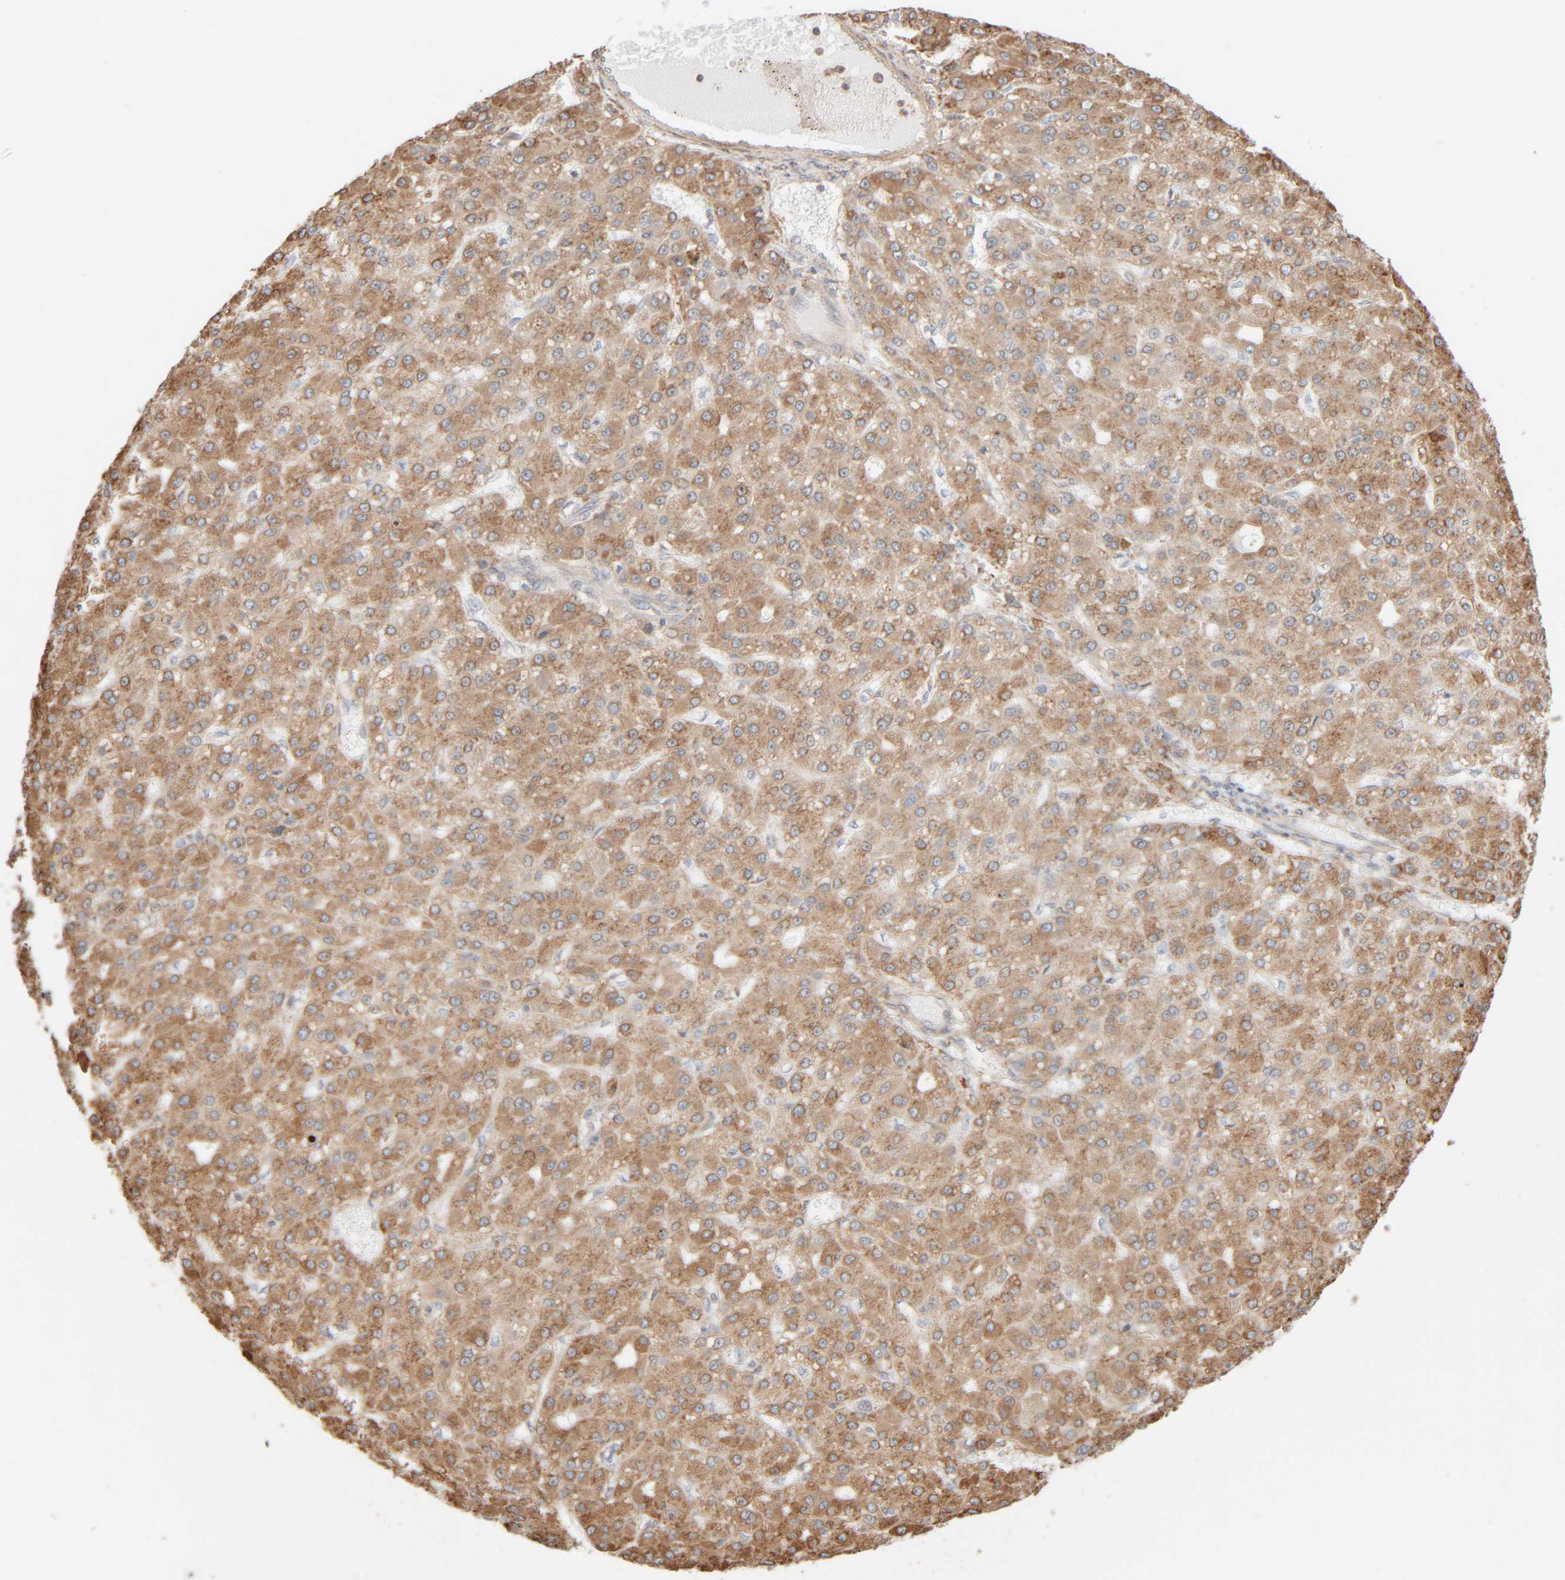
{"staining": {"intensity": "moderate", "quantity": ">75%", "location": "cytoplasmic/membranous"}, "tissue": "liver cancer", "cell_type": "Tumor cells", "image_type": "cancer", "snomed": [{"axis": "morphology", "description": "Carcinoma, Hepatocellular, NOS"}, {"axis": "topography", "description": "Liver"}], "caption": "Immunohistochemical staining of hepatocellular carcinoma (liver) displays medium levels of moderate cytoplasmic/membranous protein staining in about >75% of tumor cells.", "gene": "INTS1", "patient": {"sex": "male", "age": 67}}